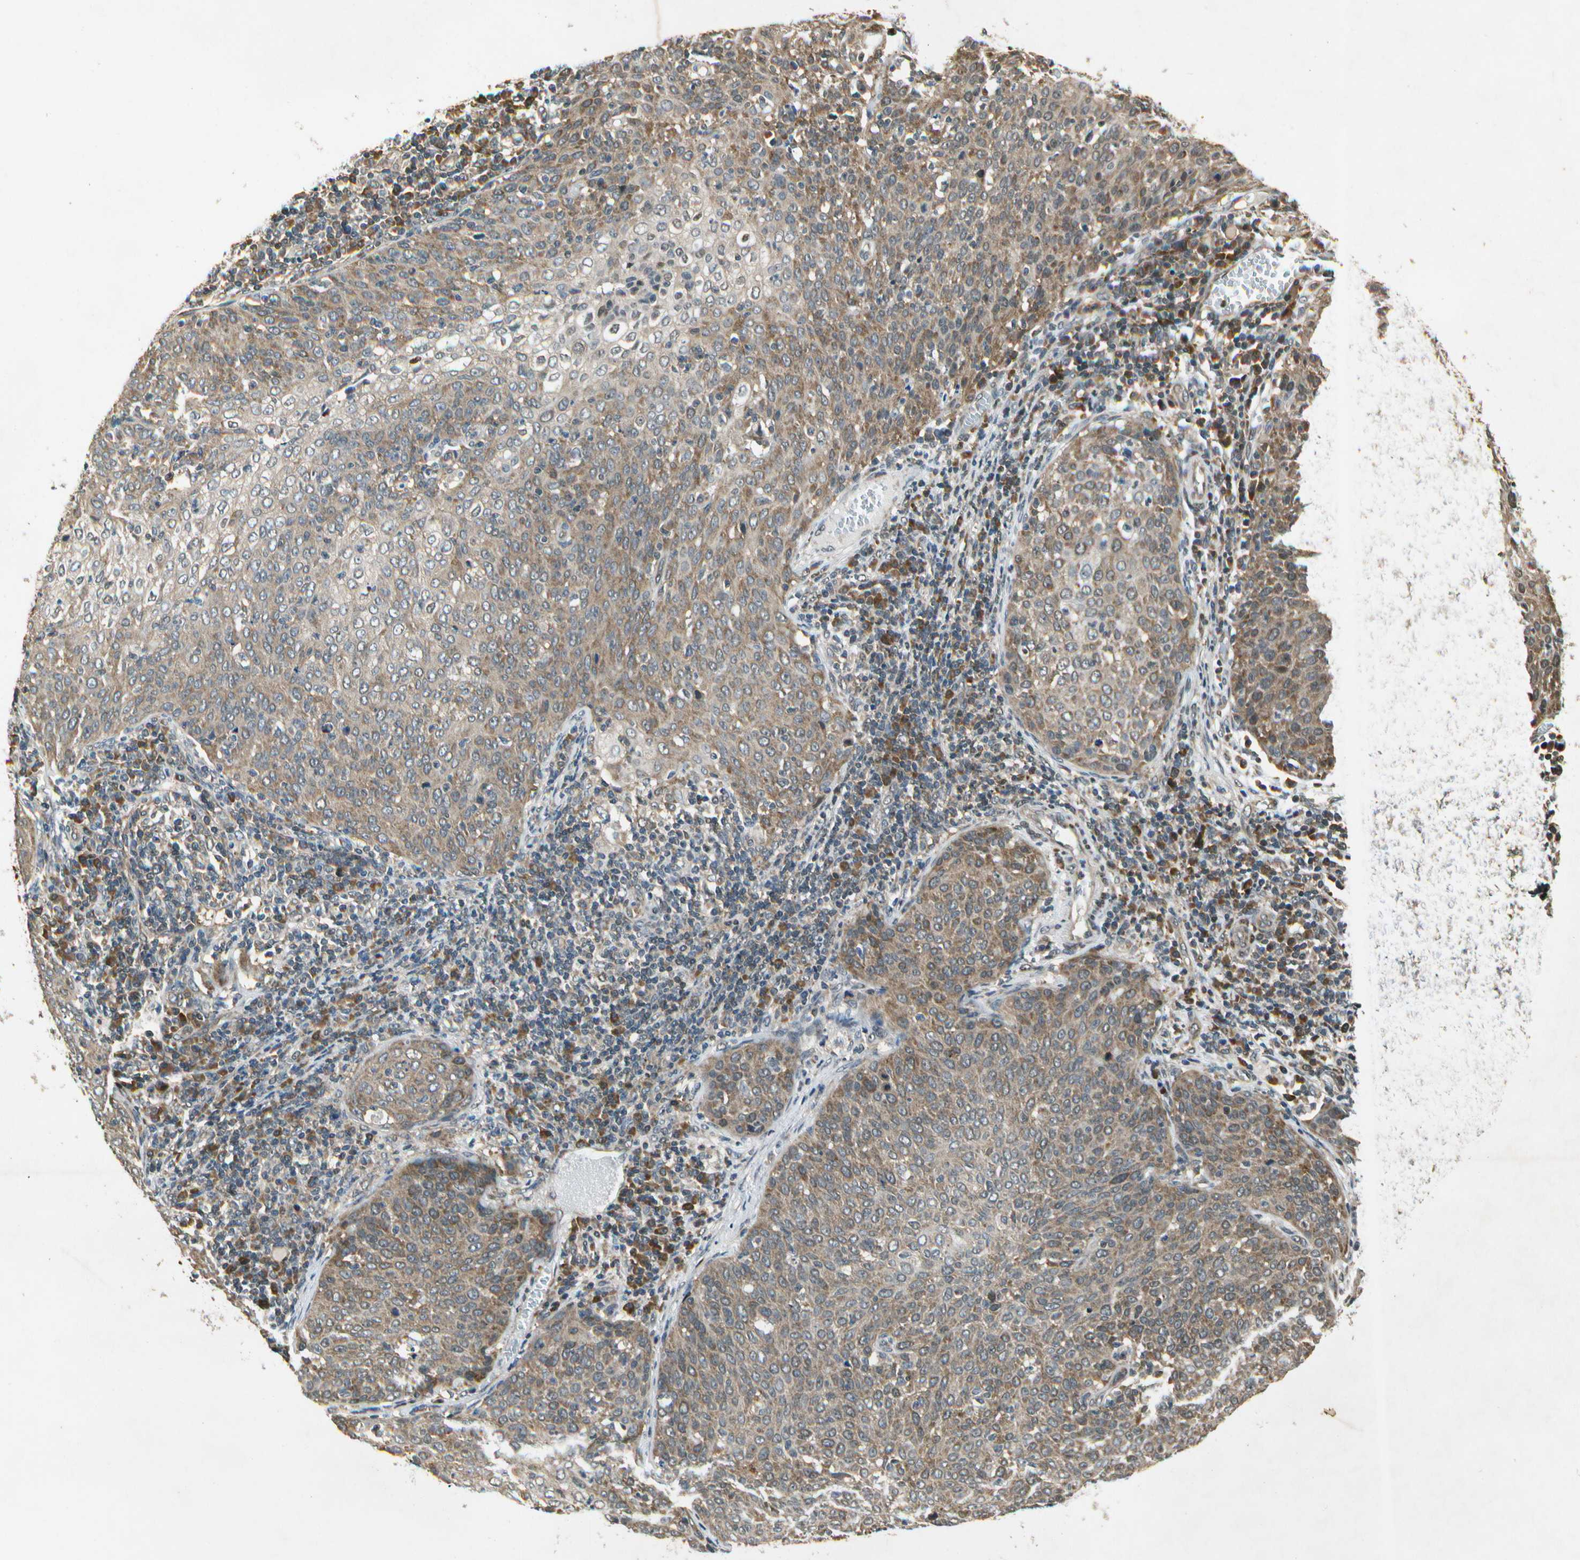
{"staining": {"intensity": "moderate", "quantity": ">75%", "location": "cytoplasmic/membranous,nuclear"}, "tissue": "cervical cancer", "cell_type": "Tumor cells", "image_type": "cancer", "snomed": [{"axis": "morphology", "description": "Squamous cell carcinoma, NOS"}, {"axis": "topography", "description": "Cervix"}], "caption": "Human cervical cancer stained with a brown dye exhibits moderate cytoplasmic/membranous and nuclear positive staining in approximately >75% of tumor cells.", "gene": "EIF1AX", "patient": {"sex": "female", "age": 38}}